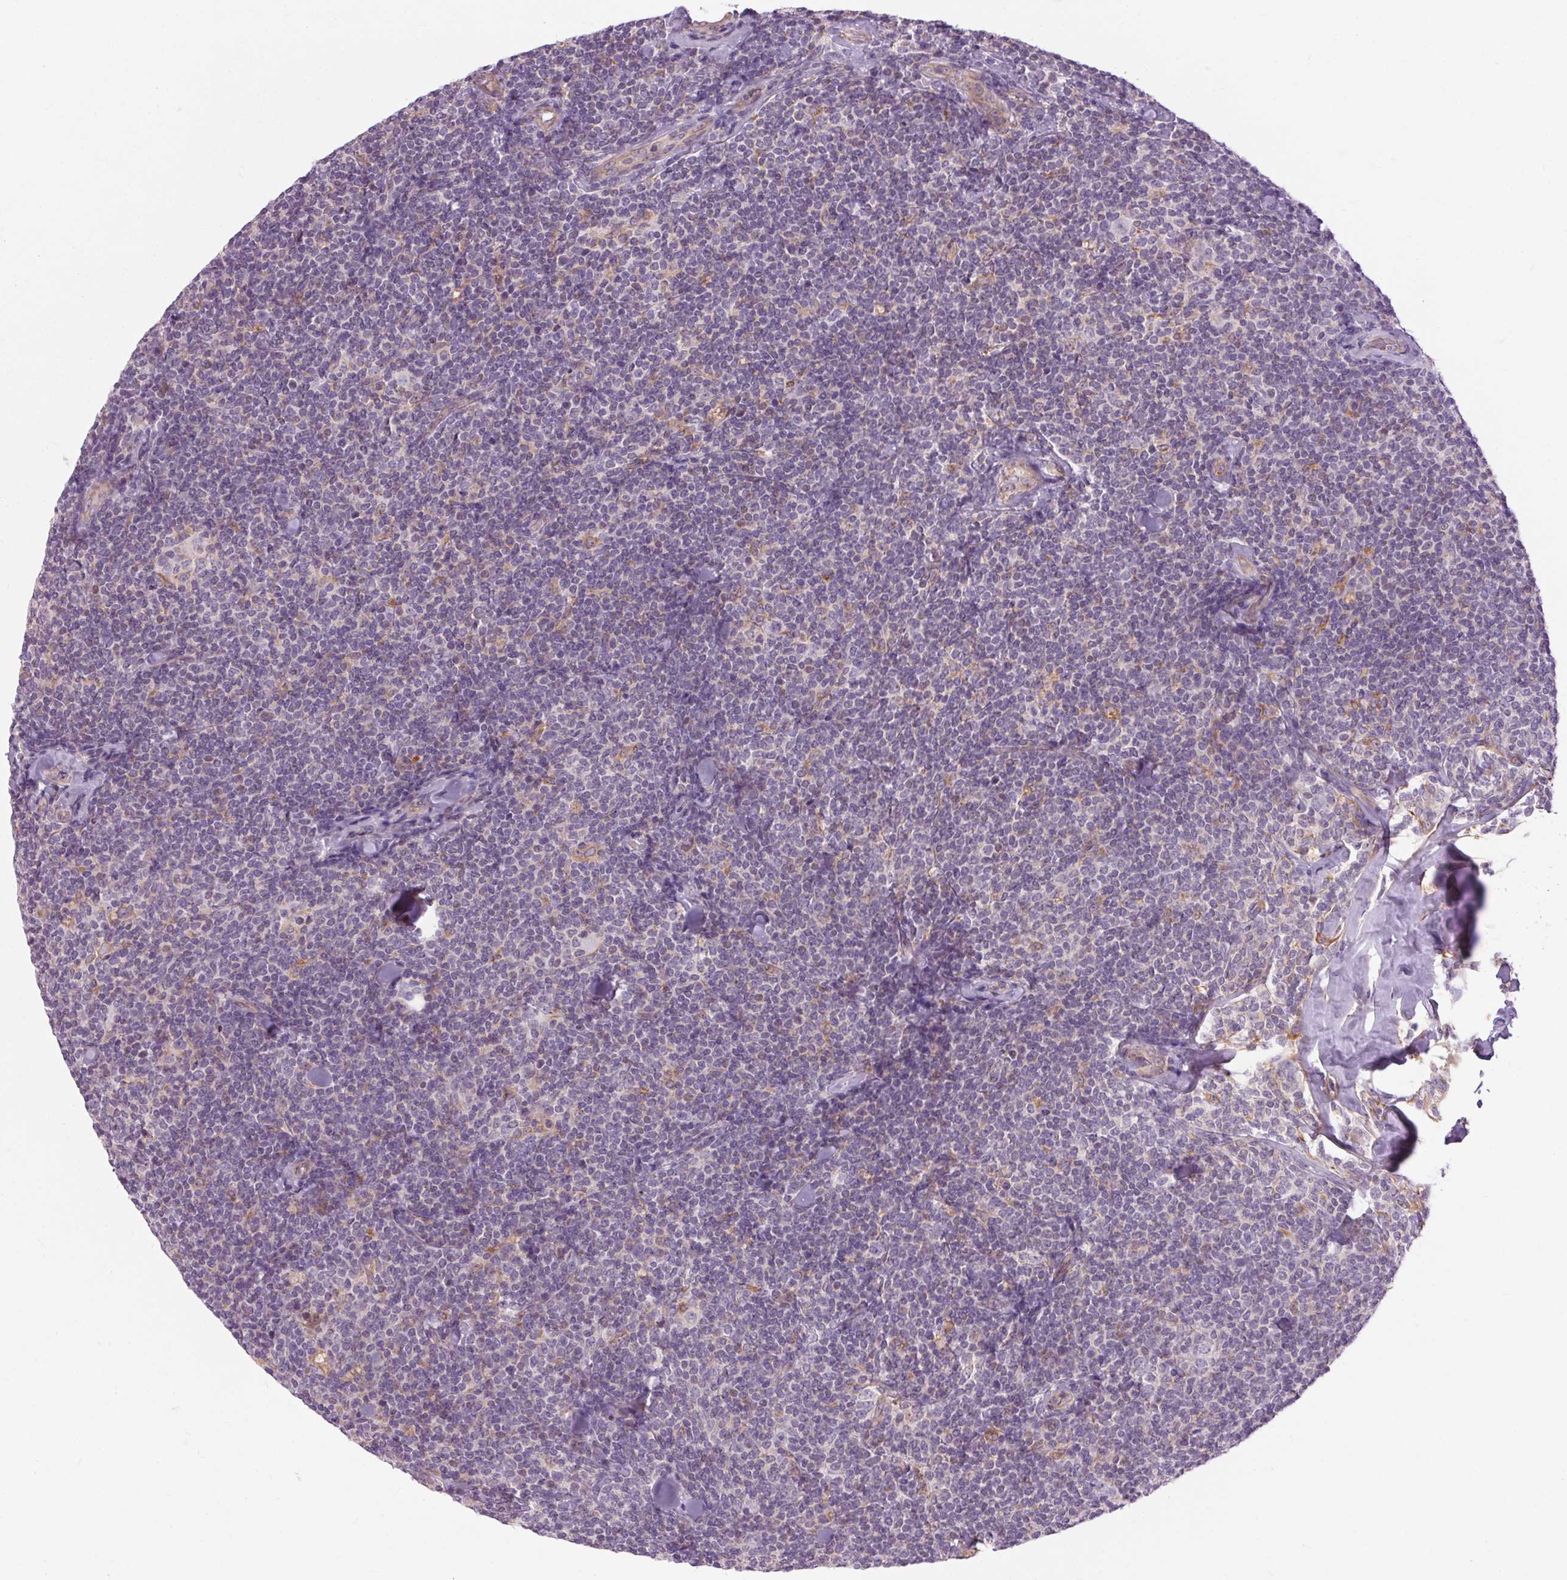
{"staining": {"intensity": "moderate", "quantity": "<25%", "location": "cytoplasmic/membranous"}, "tissue": "lymphoma", "cell_type": "Tumor cells", "image_type": "cancer", "snomed": [{"axis": "morphology", "description": "Malignant lymphoma, non-Hodgkin's type, Low grade"}, {"axis": "topography", "description": "Lymph node"}], "caption": "Immunohistochemistry (IHC) of human low-grade malignant lymphoma, non-Hodgkin's type exhibits low levels of moderate cytoplasmic/membranous expression in about <25% of tumor cells. The staining was performed using DAB (3,3'-diaminobenzidine), with brown indicating positive protein expression. Nuclei are stained blue with hematoxylin.", "gene": "TM6SF1", "patient": {"sex": "female", "age": 56}}